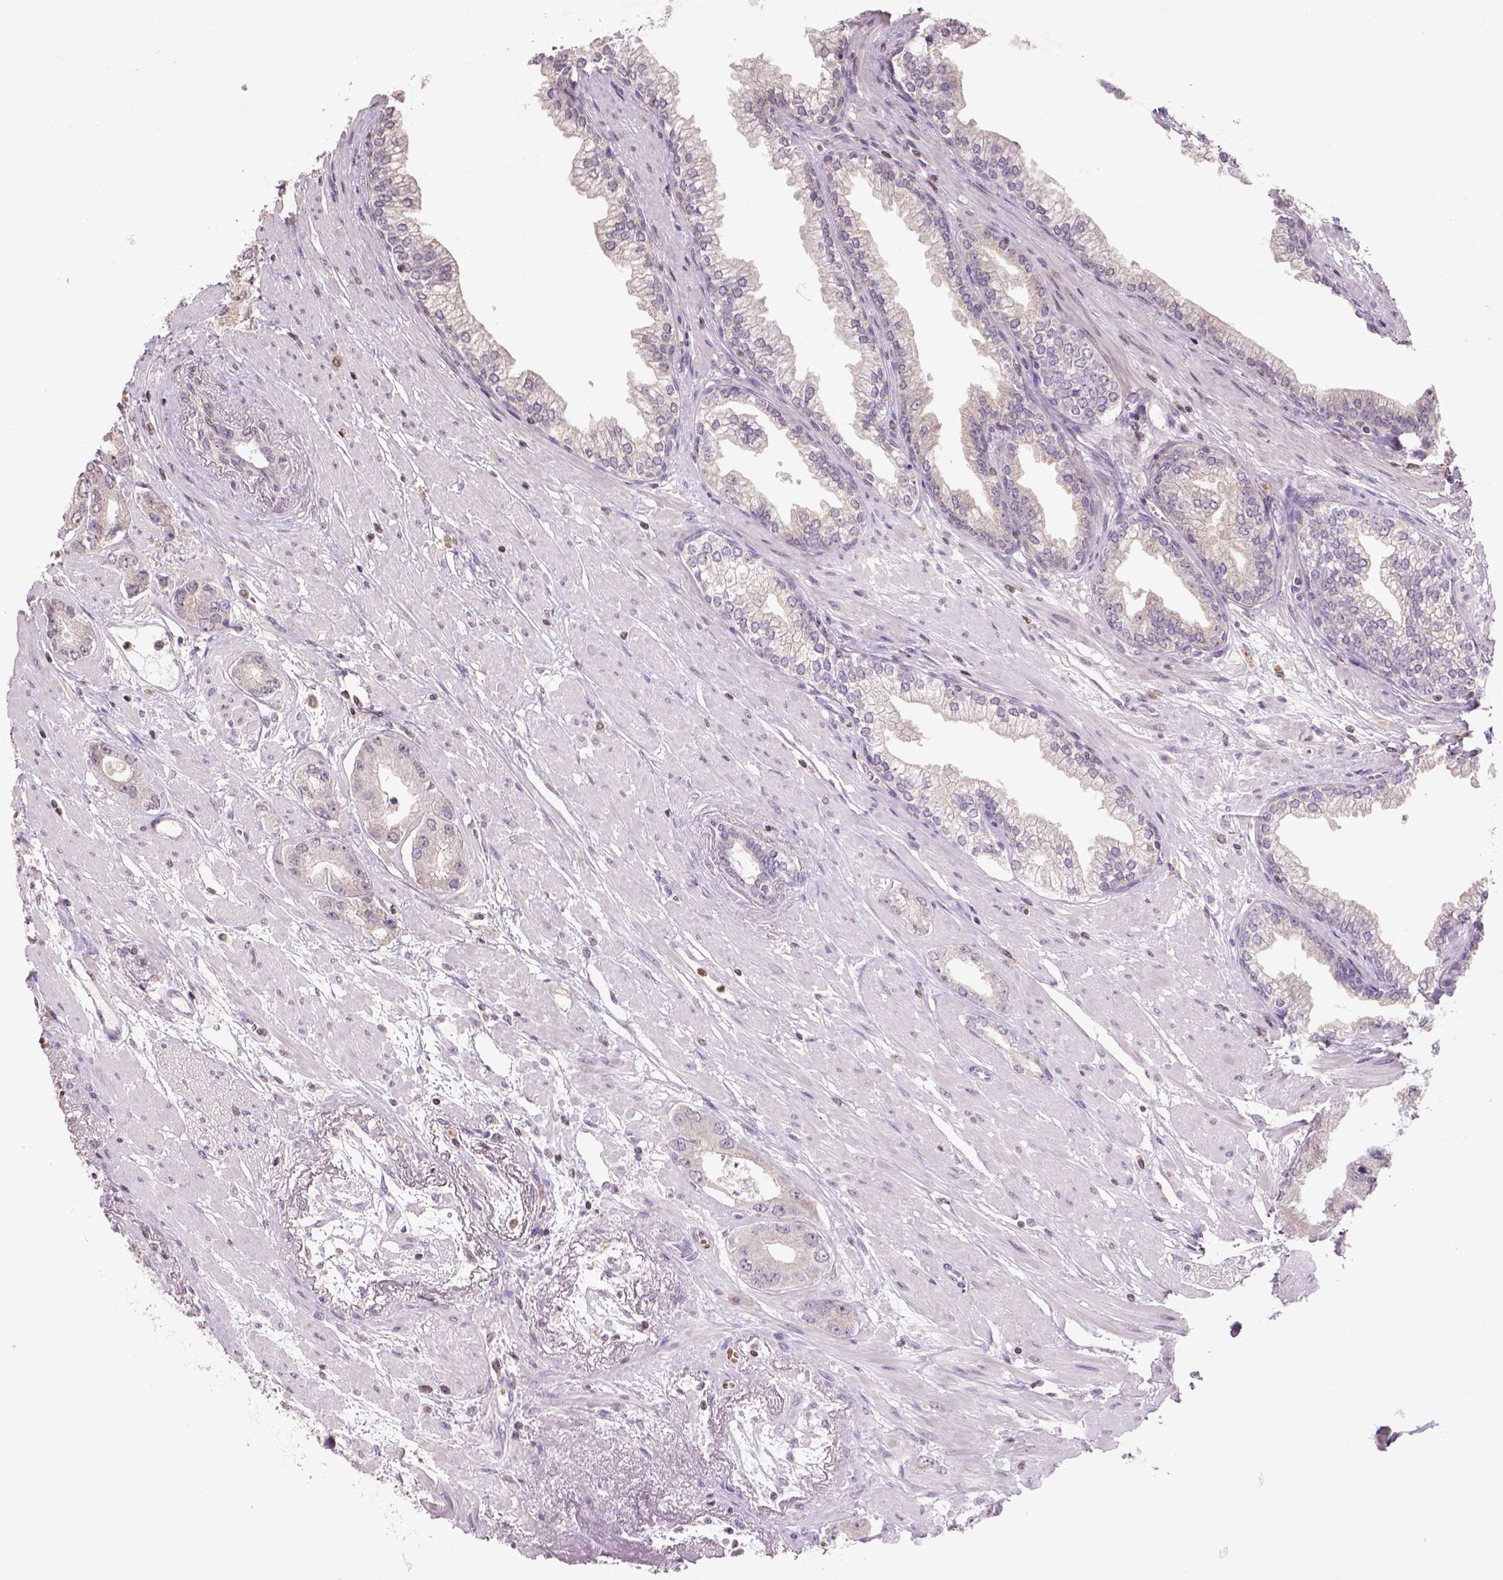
{"staining": {"intensity": "negative", "quantity": "none", "location": "none"}, "tissue": "prostate cancer", "cell_type": "Tumor cells", "image_type": "cancer", "snomed": [{"axis": "morphology", "description": "Adenocarcinoma, Low grade"}, {"axis": "topography", "description": "Prostate"}], "caption": "Immunohistochemistry (IHC) of prostate cancer exhibits no staining in tumor cells. The staining was performed using DAB (3,3'-diaminobenzidine) to visualize the protein expression in brown, while the nuclei were stained in blue with hematoxylin (Magnification: 20x).", "gene": "NUDT3", "patient": {"sex": "male", "age": 60}}